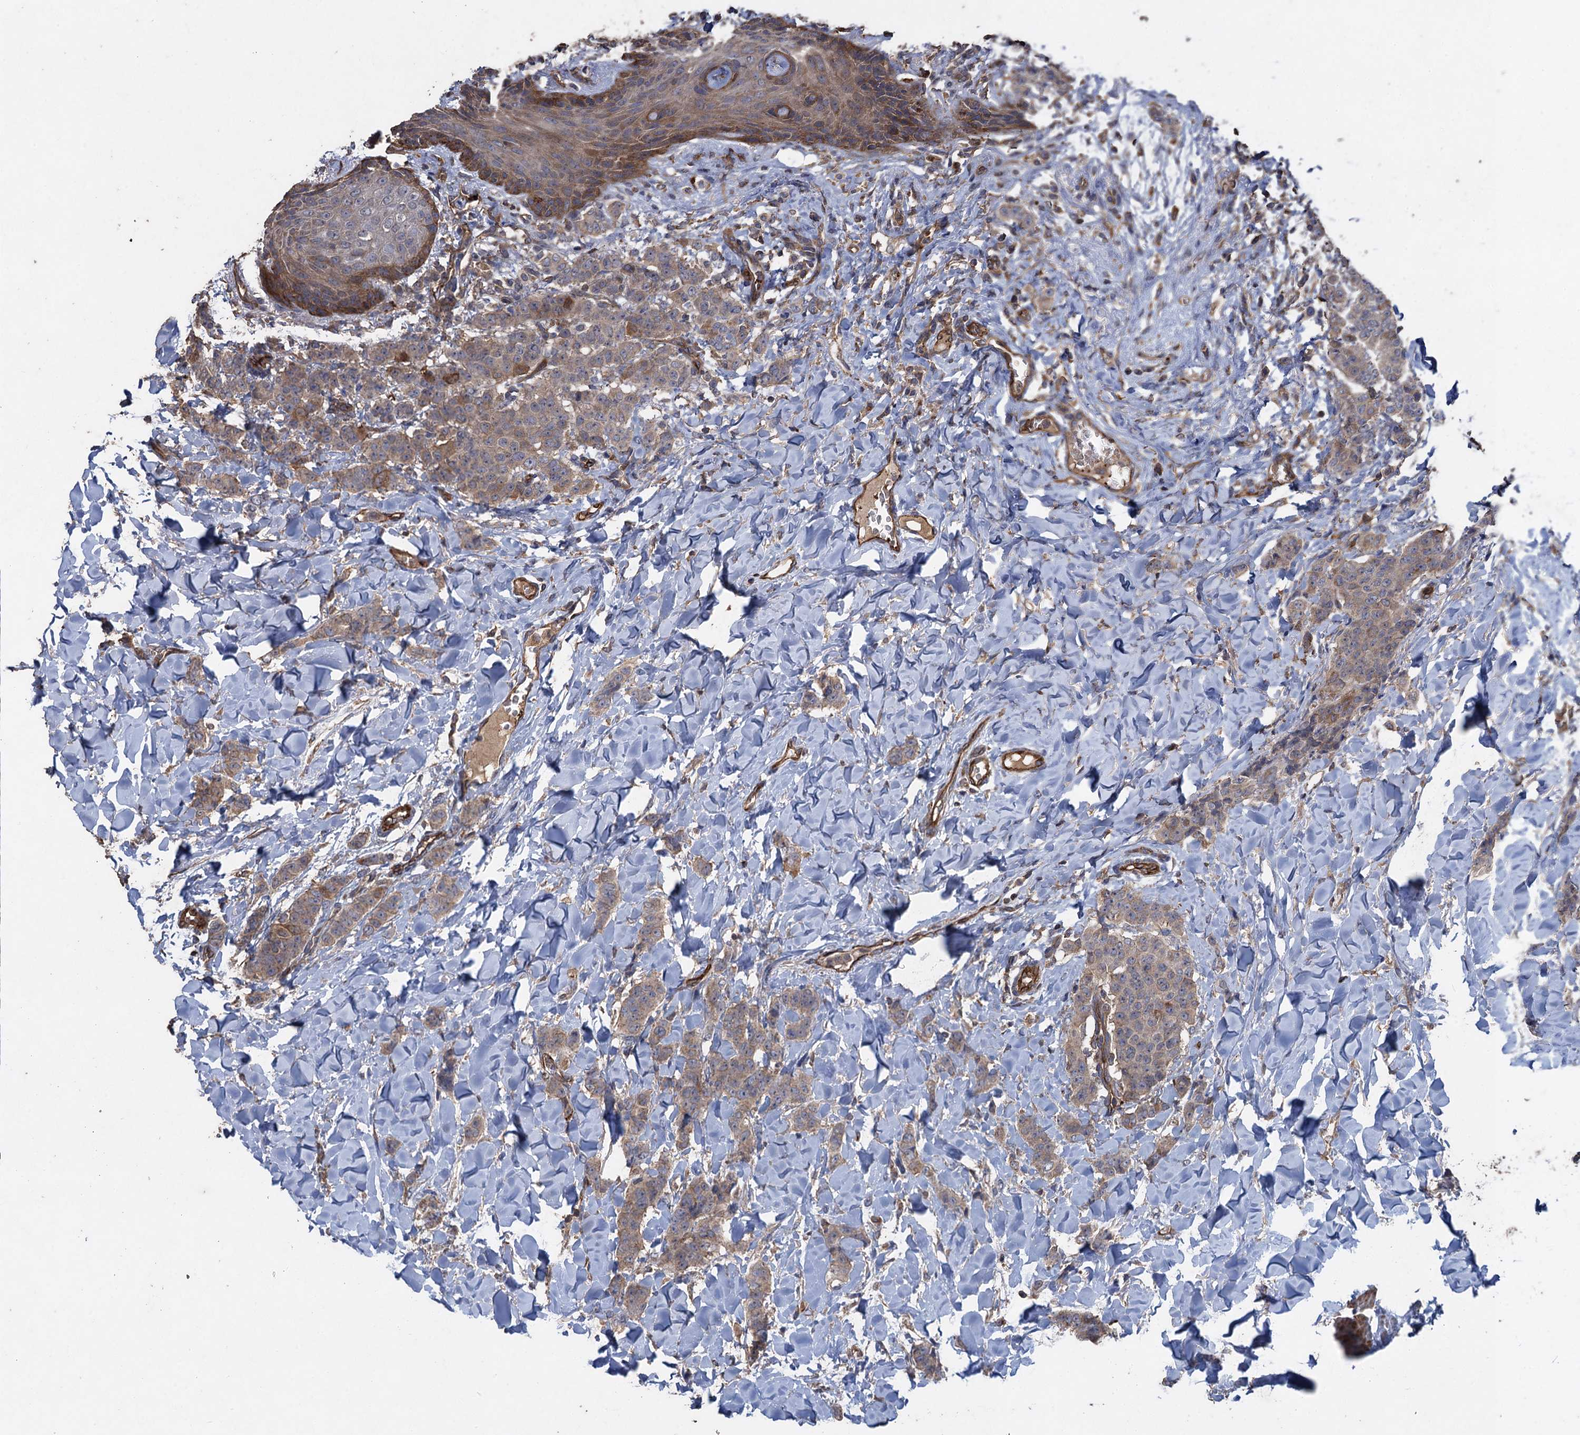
{"staining": {"intensity": "weak", "quantity": ">75%", "location": "cytoplasmic/membranous"}, "tissue": "breast cancer", "cell_type": "Tumor cells", "image_type": "cancer", "snomed": [{"axis": "morphology", "description": "Duct carcinoma"}, {"axis": "topography", "description": "Breast"}], "caption": "Brown immunohistochemical staining in human breast cancer (intraductal carcinoma) exhibits weak cytoplasmic/membranous expression in about >75% of tumor cells.", "gene": "TXNDC11", "patient": {"sex": "female", "age": 40}}